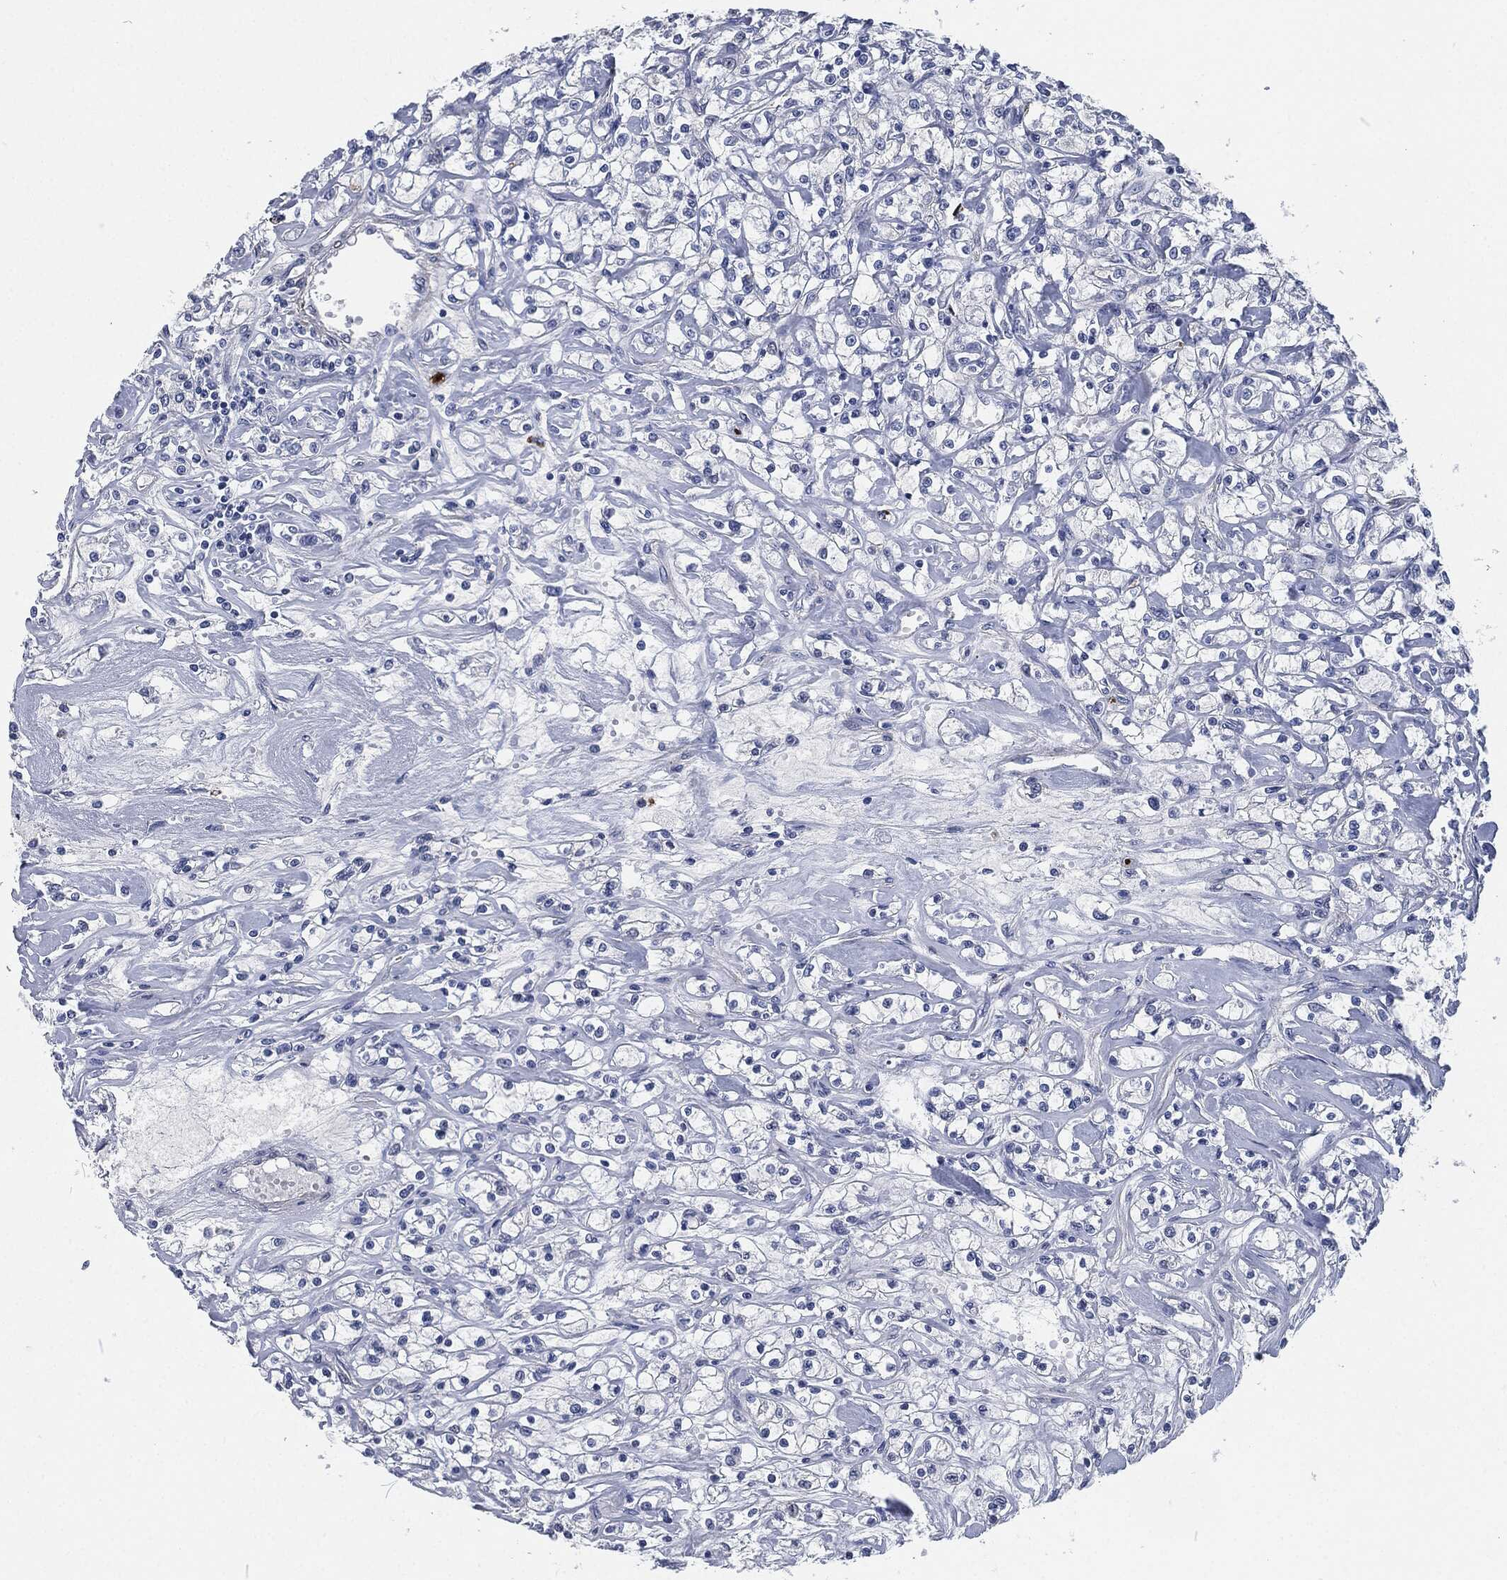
{"staining": {"intensity": "negative", "quantity": "none", "location": "none"}, "tissue": "renal cancer", "cell_type": "Tumor cells", "image_type": "cancer", "snomed": [{"axis": "morphology", "description": "Adenocarcinoma, NOS"}, {"axis": "topography", "description": "Kidney"}], "caption": "This is a micrograph of immunohistochemistry staining of renal adenocarcinoma, which shows no staining in tumor cells.", "gene": "MPO", "patient": {"sex": "female", "age": 59}}